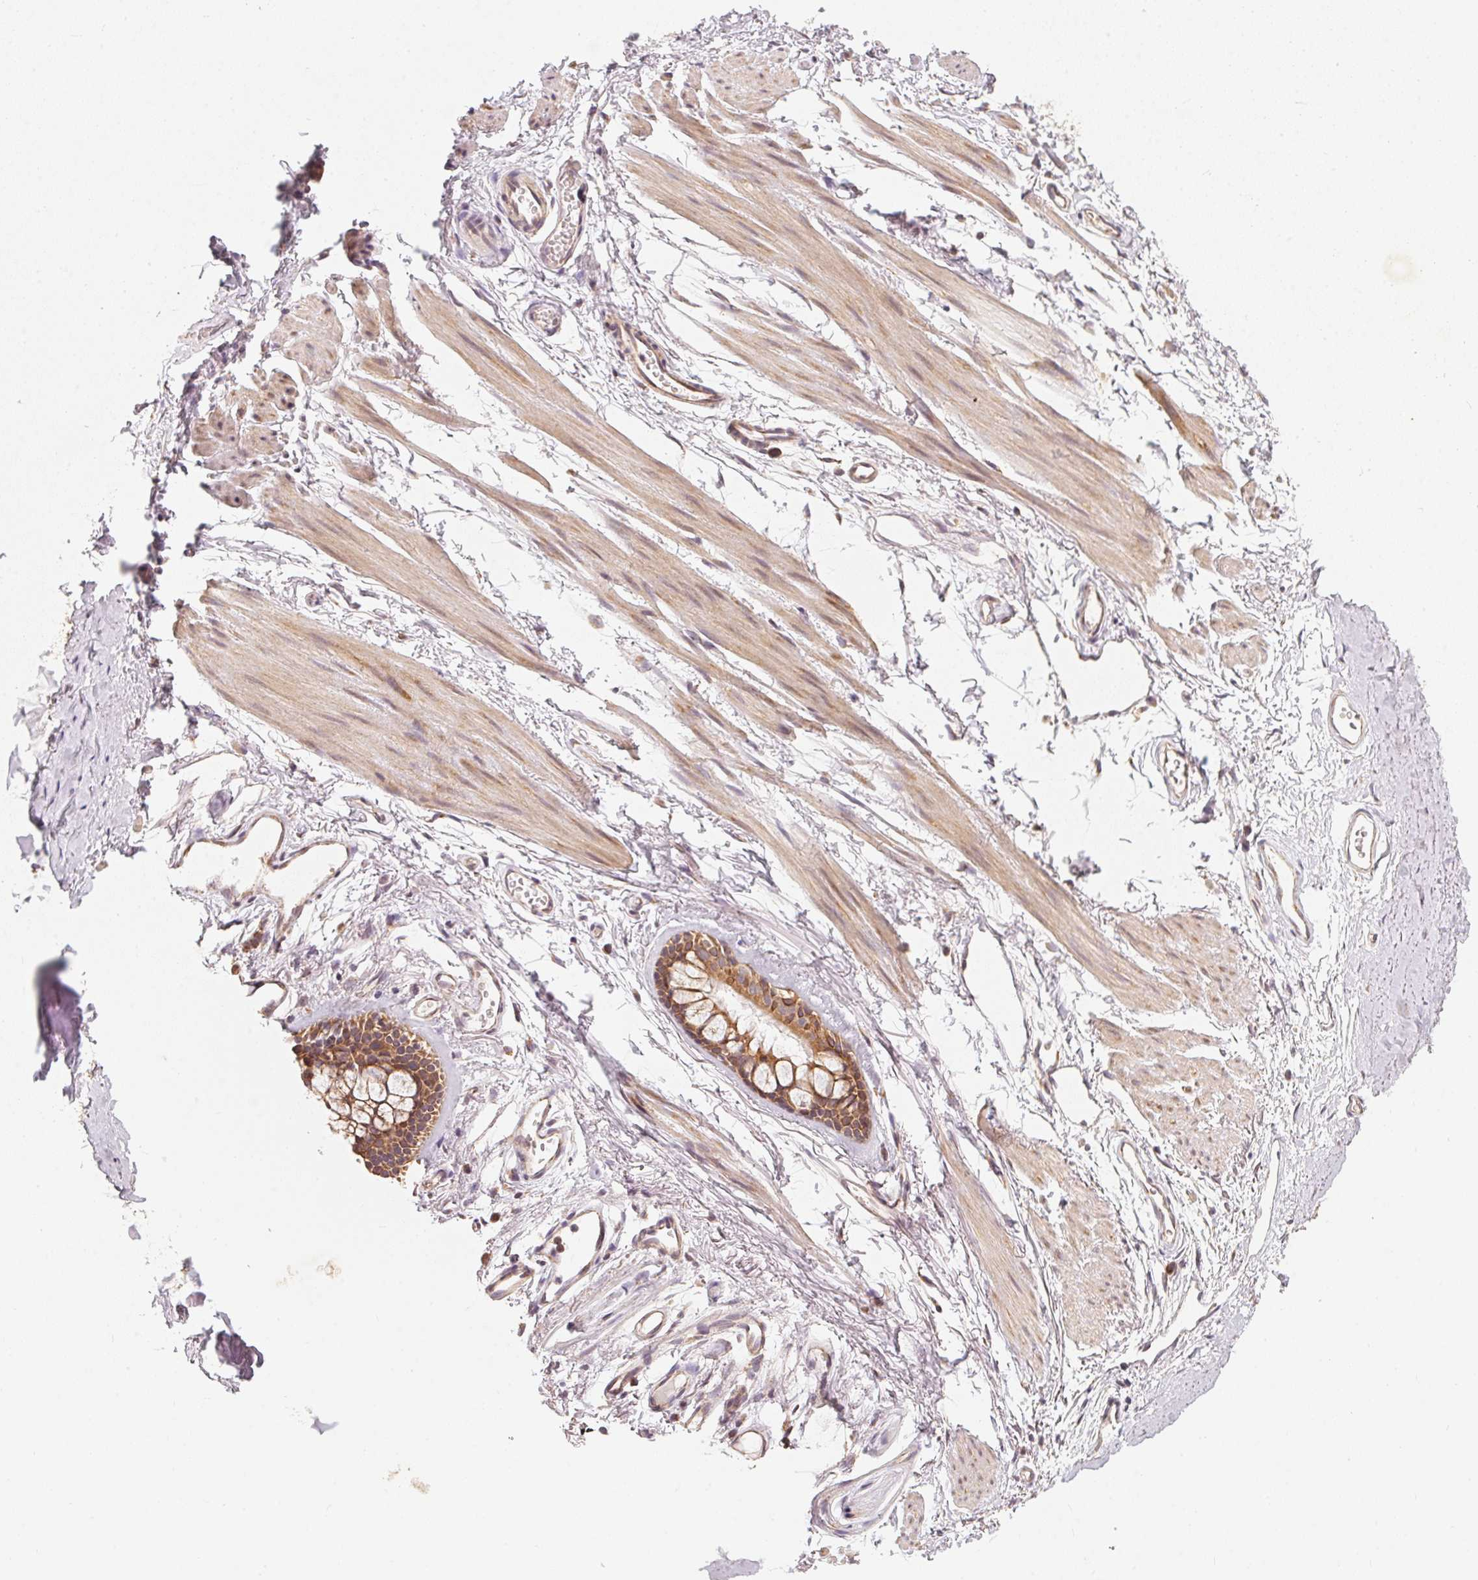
{"staining": {"intensity": "weak", "quantity": "25%-75%", "location": "cytoplasmic/membranous"}, "tissue": "adipose tissue", "cell_type": "Adipocytes", "image_type": "normal", "snomed": [{"axis": "morphology", "description": "Normal tissue, NOS"}, {"axis": "topography", "description": "Cartilage tissue"}, {"axis": "topography", "description": "Bronchus"}], "caption": "Weak cytoplasmic/membranous protein staining is identified in approximately 25%-75% of adipocytes in adipose tissue.", "gene": "MATCAP1", "patient": {"sex": "female", "age": 79}}